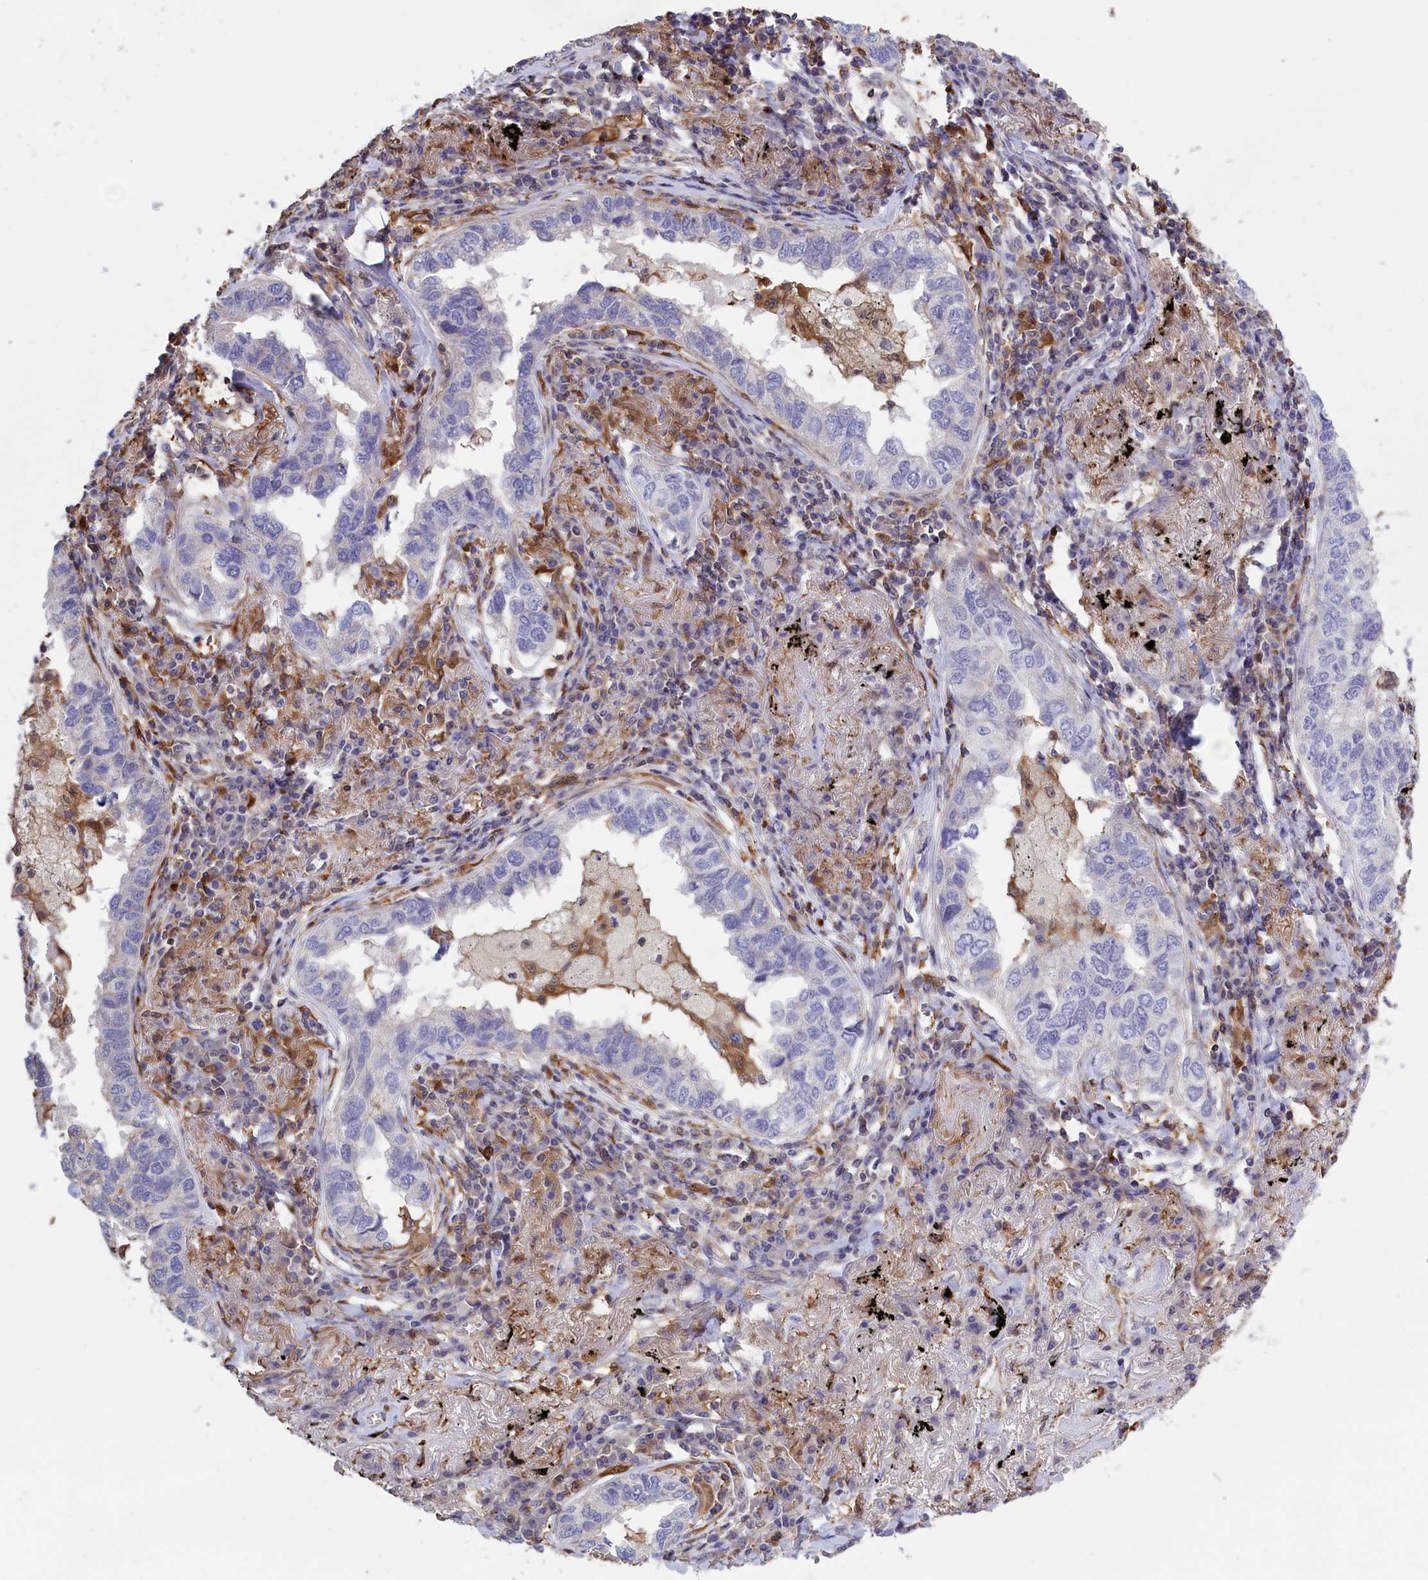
{"staining": {"intensity": "negative", "quantity": "none", "location": "none"}, "tissue": "lung cancer", "cell_type": "Tumor cells", "image_type": "cancer", "snomed": [{"axis": "morphology", "description": "Adenocarcinoma, NOS"}, {"axis": "topography", "description": "Lung"}], "caption": "Protein analysis of lung adenocarcinoma exhibits no significant positivity in tumor cells.", "gene": "ARHGAP18", "patient": {"sex": "male", "age": 65}}